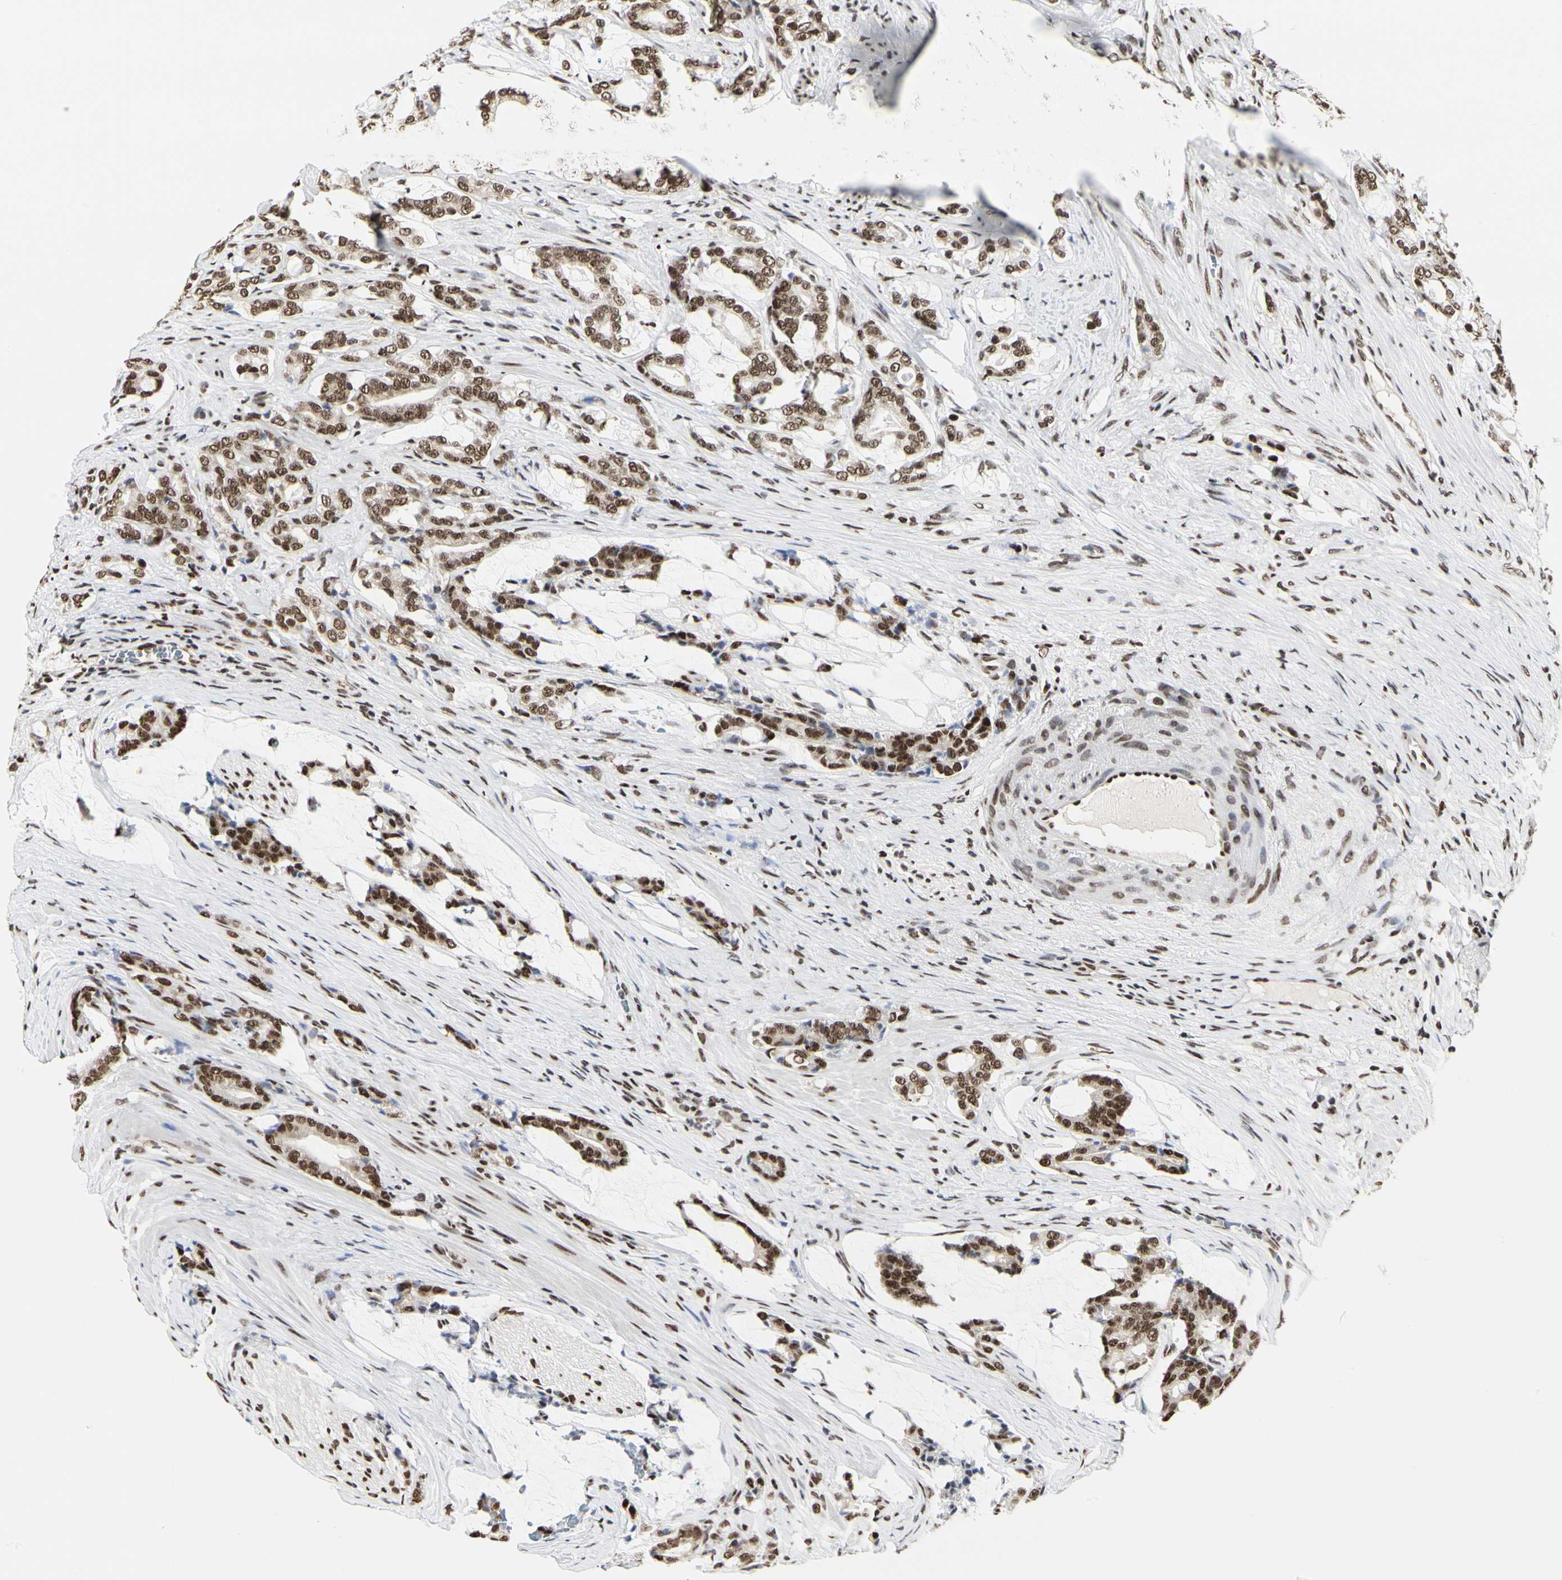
{"staining": {"intensity": "moderate", "quantity": ">75%", "location": "nuclear"}, "tissue": "prostate cancer", "cell_type": "Tumor cells", "image_type": "cancer", "snomed": [{"axis": "morphology", "description": "Adenocarcinoma, Low grade"}, {"axis": "topography", "description": "Prostate"}], "caption": "Moderate nuclear expression for a protein is seen in approximately >75% of tumor cells of prostate cancer using immunohistochemistry (IHC).", "gene": "PRMT3", "patient": {"sex": "male", "age": 58}}